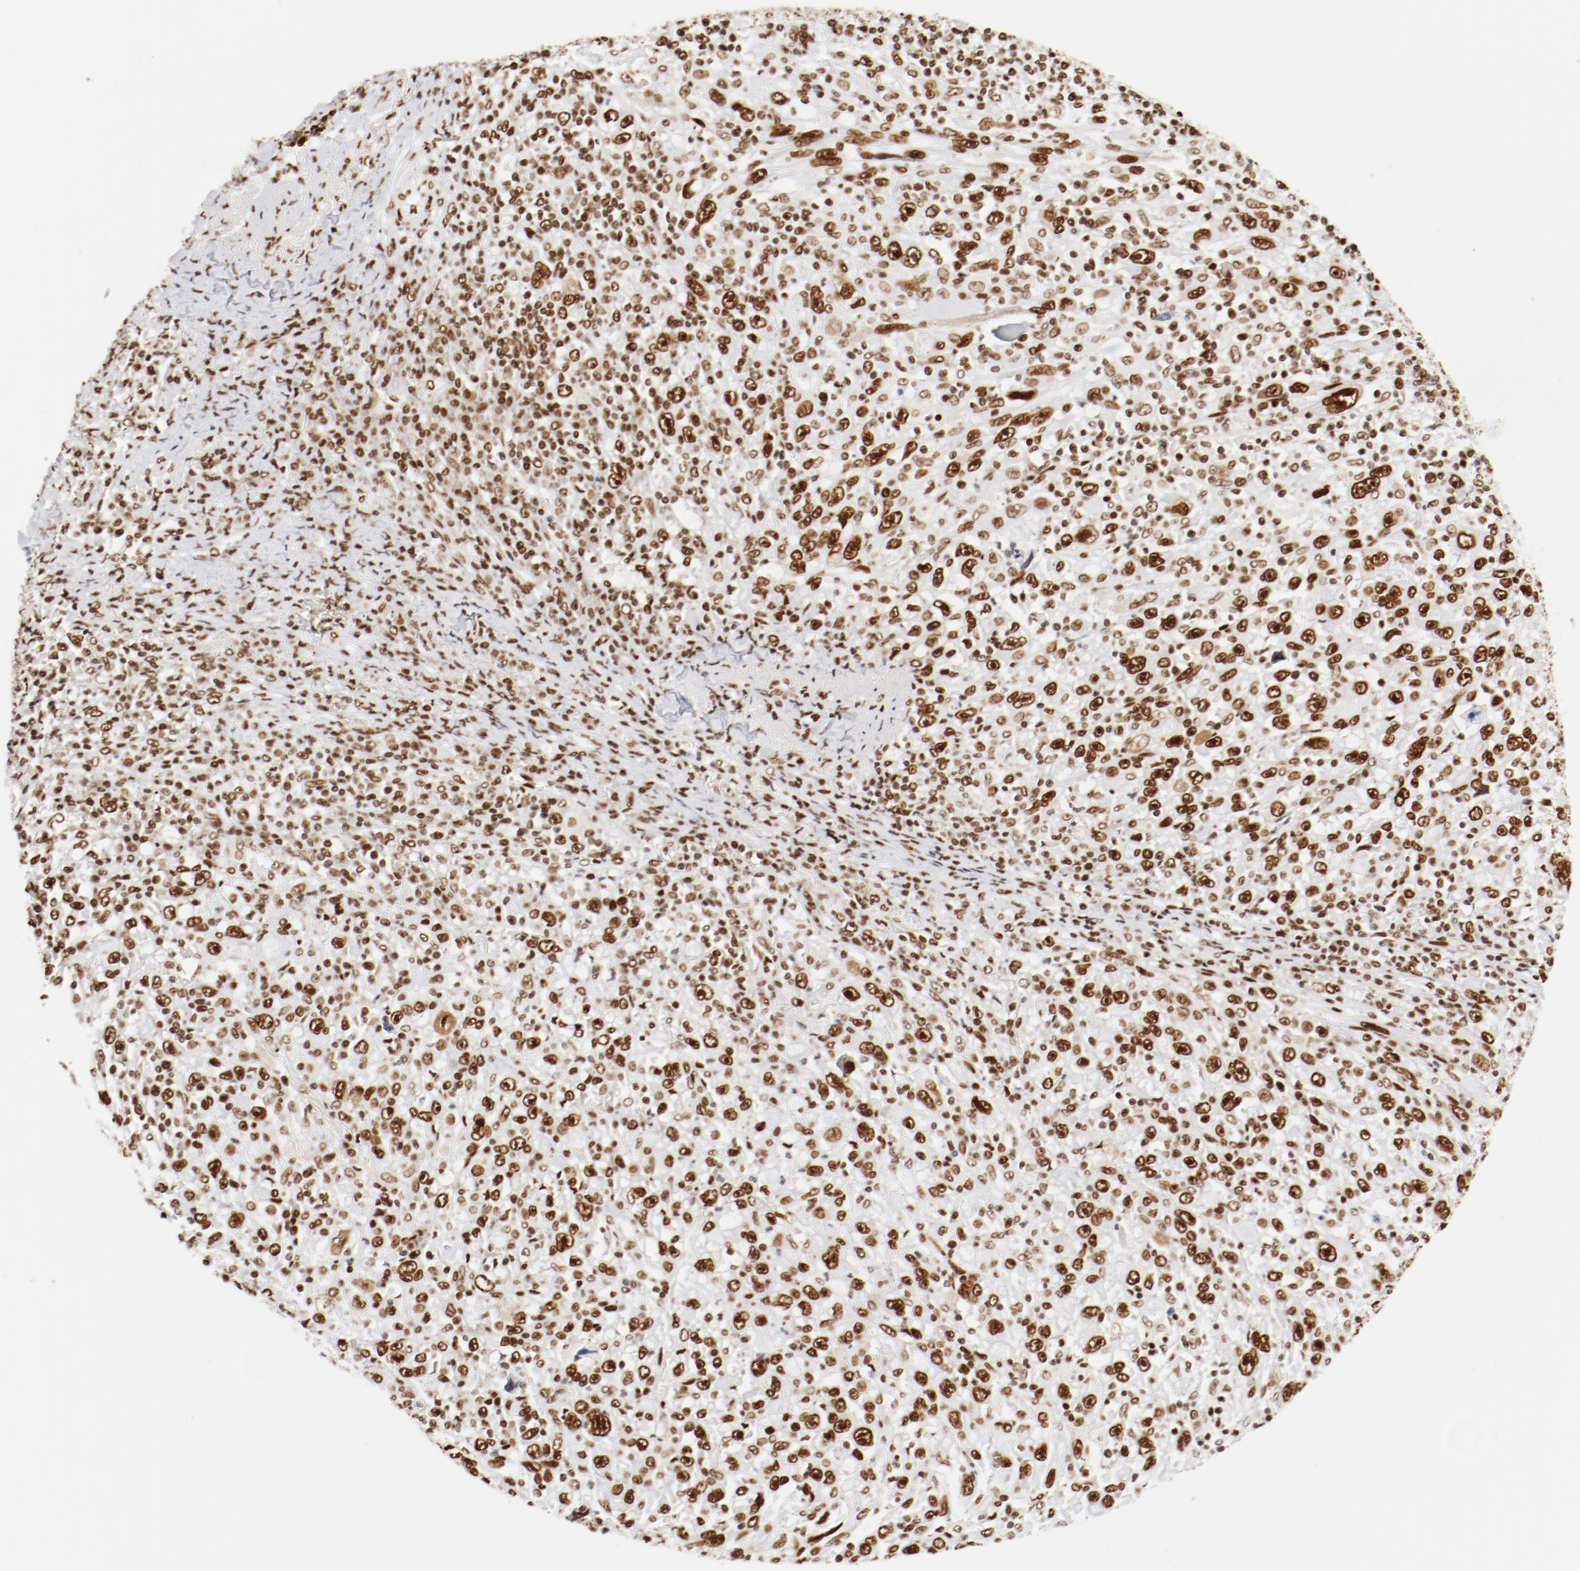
{"staining": {"intensity": "strong", "quantity": ">75%", "location": "nuclear"}, "tissue": "melanoma", "cell_type": "Tumor cells", "image_type": "cancer", "snomed": [{"axis": "morphology", "description": "Malignant melanoma, Metastatic site"}, {"axis": "topography", "description": "Skin"}], "caption": "Tumor cells show high levels of strong nuclear expression in approximately >75% of cells in melanoma.", "gene": "CTBP1", "patient": {"sex": "female", "age": 56}}